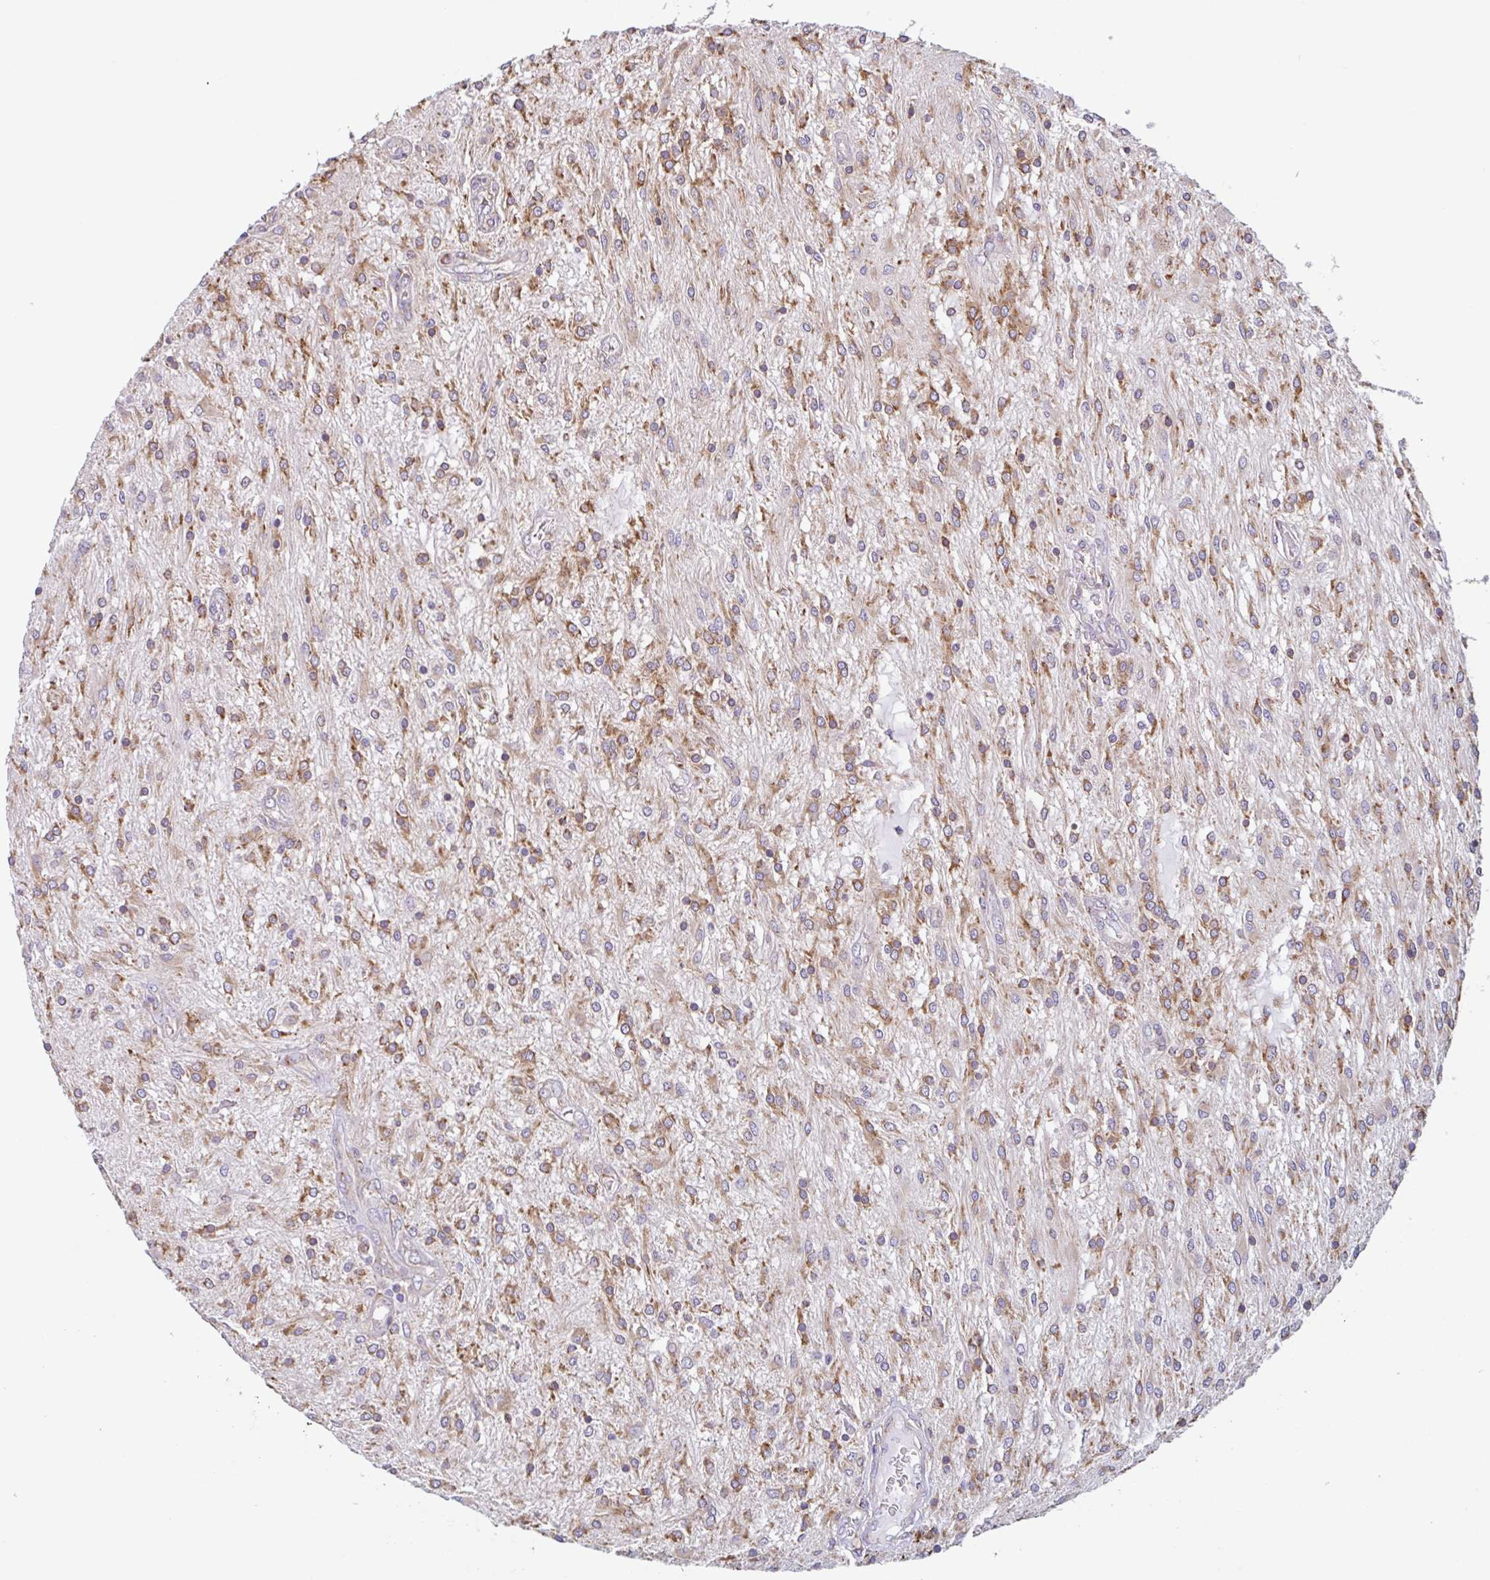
{"staining": {"intensity": "moderate", "quantity": ">75%", "location": "cytoplasmic/membranous"}, "tissue": "glioma", "cell_type": "Tumor cells", "image_type": "cancer", "snomed": [{"axis": "morphology", "description": "Glioma, malignant, Low grade"}, {"axis": "topography", "description": "Cerebellum"}], "caption": "An image showing moderate cytoplasmic/membranous positivity in approximately >75% of tumor cells in glioma, as visualized by brown immunohistochemical staining.", "gene": "DOK4", "patient": {"sex": "female", "age": 14}}